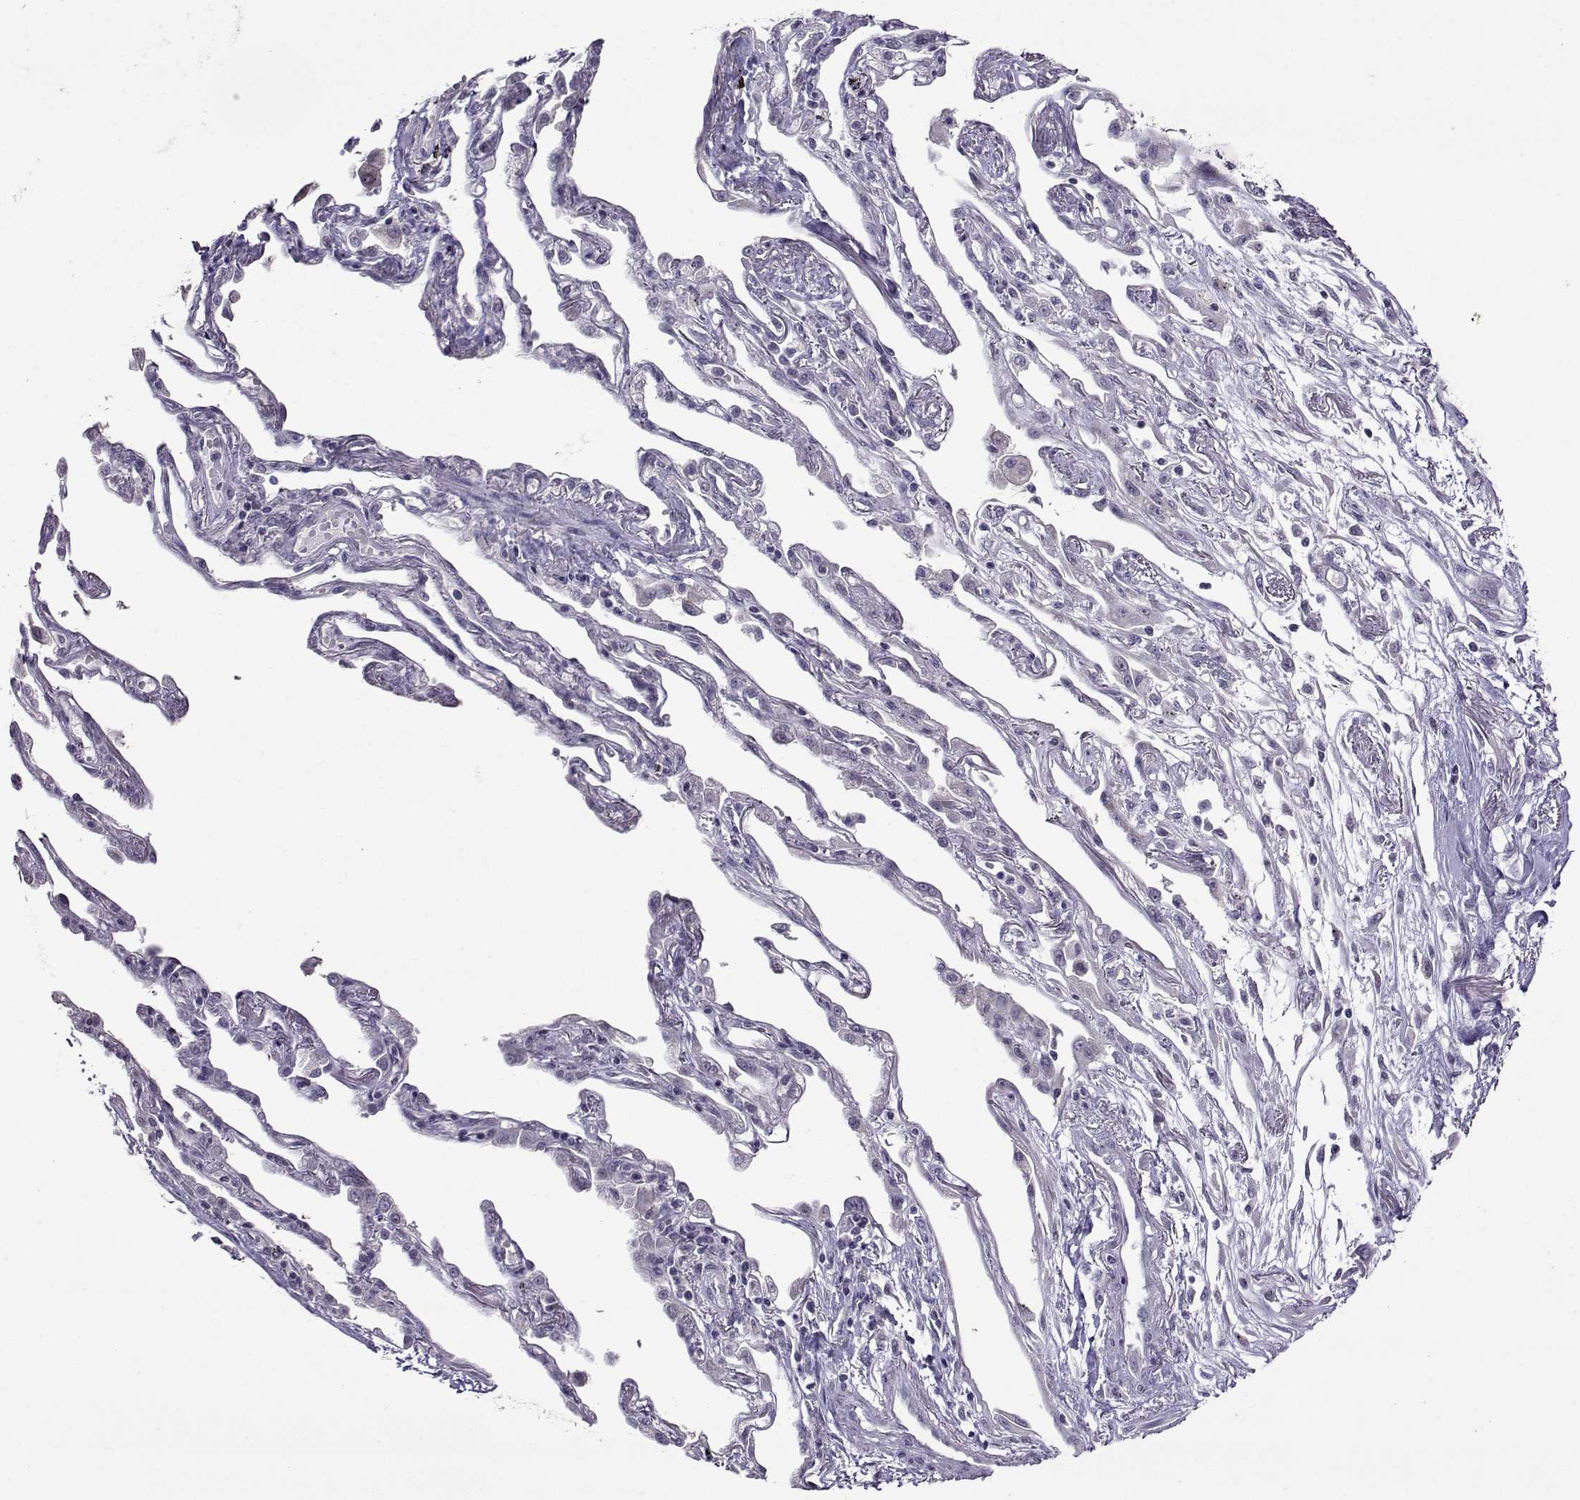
{"staining": {"intensity": "negative", "quantity": "none", "location": "none"}, "tissue": "lung cancer", "cell_type": "Tumor cells", "image_type": "cancer", "snomed": [{"axis": "morphology", "description": "Squamous cell carcinoma, NOS"}, {"axis": "topography", "description": "Lung"}], "caption": "This is a photomicrograph of immunohistochemistry (IHC) staining of lung cancer (squamous cell carcinoma), which shows no expression in tumor cells.", "gene": "DDX20", "patient": {"sex": "male", "age": 73}}